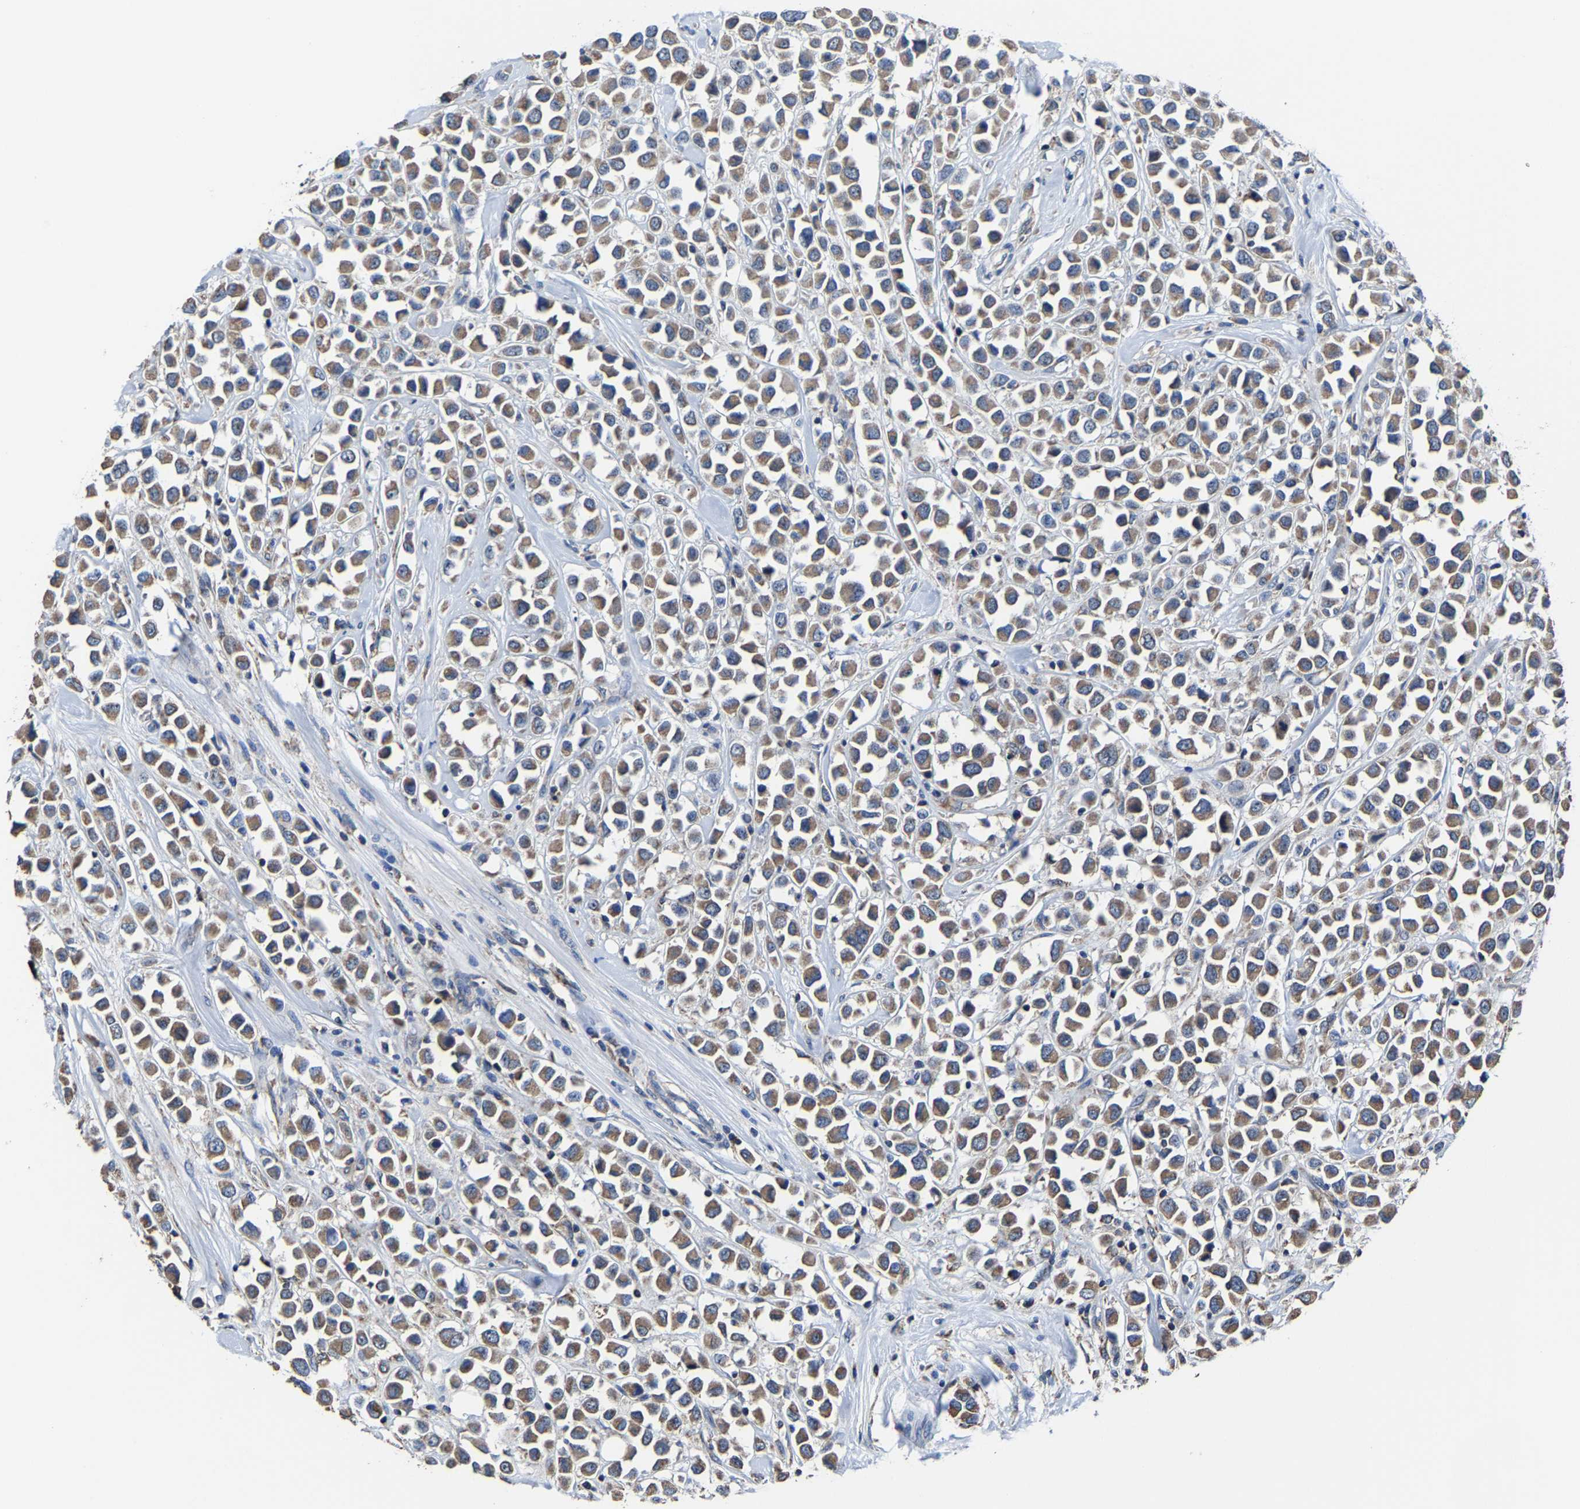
{"staining": {"intensity": "moderate", "quantity": ">75%", "location": "cytoplasmic/membranous"}, "tissue": "breast cancer", "cell_type": "Tumor cells", "image_type": "cancer", "snomed": [{"axis": "morphology", "description": "Duct carcinoma"}, {"axis": "topography", "description": "Breast"}], "caption": "Immunohistochemistry staining of breast infiltrating ductal carcinoma, which reveals medium levels of moderate cytoplasmic/membranous staining in approximately >75% of tumor cells indicating moderate cytoplasmic/membranous protein expression. The staining was performed using DAB (brown) for protein detection and nuclei were counterstained in hematoxylin (blue).", "gene": "ZCCHC7", "patient": {"sex": "female", "age": 61}}